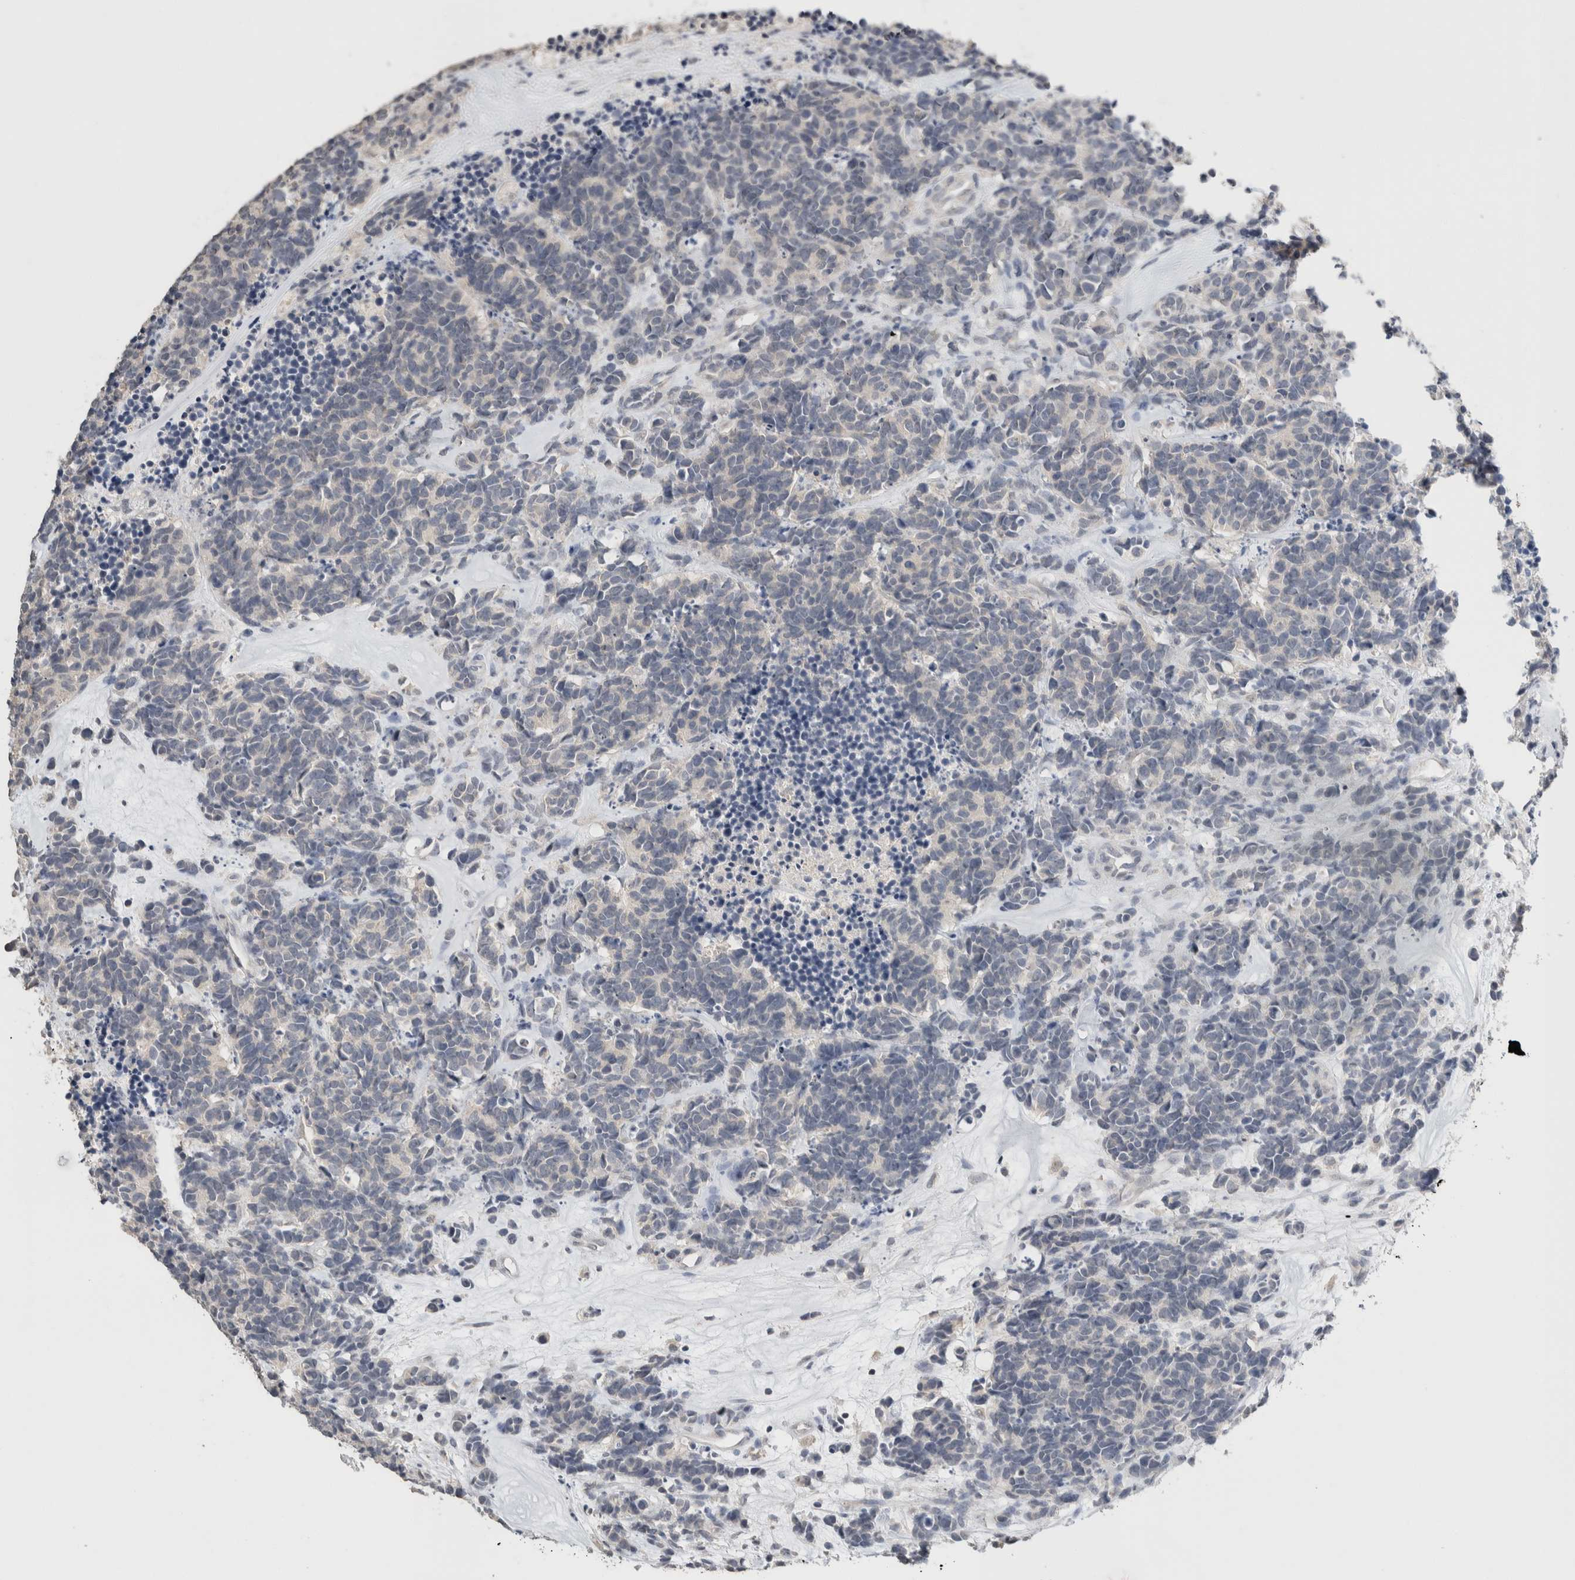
{"staining": {"intensity": "negative", "quantity": "none", "location": "none"}, "tissue": "carcinoid", "cell_type": "Tumor cells", "image_type": "cancer", "snomed": [{"axis": "morphology", "description": "Carcinoma, NOS"}, {"axis": "morphology", "description": "Carcinoid, malignant, NOS"}, {"axis": "topography", "description": "Urinary bladder"}], "caption": "DAB (3,3'-diaminobenzidine) immunohistochemical staining of carcinoid demonstrates no significant positivity in tumor cells.", "gene": "CRAT", "patient": {"sex": "male", "age": 57}}